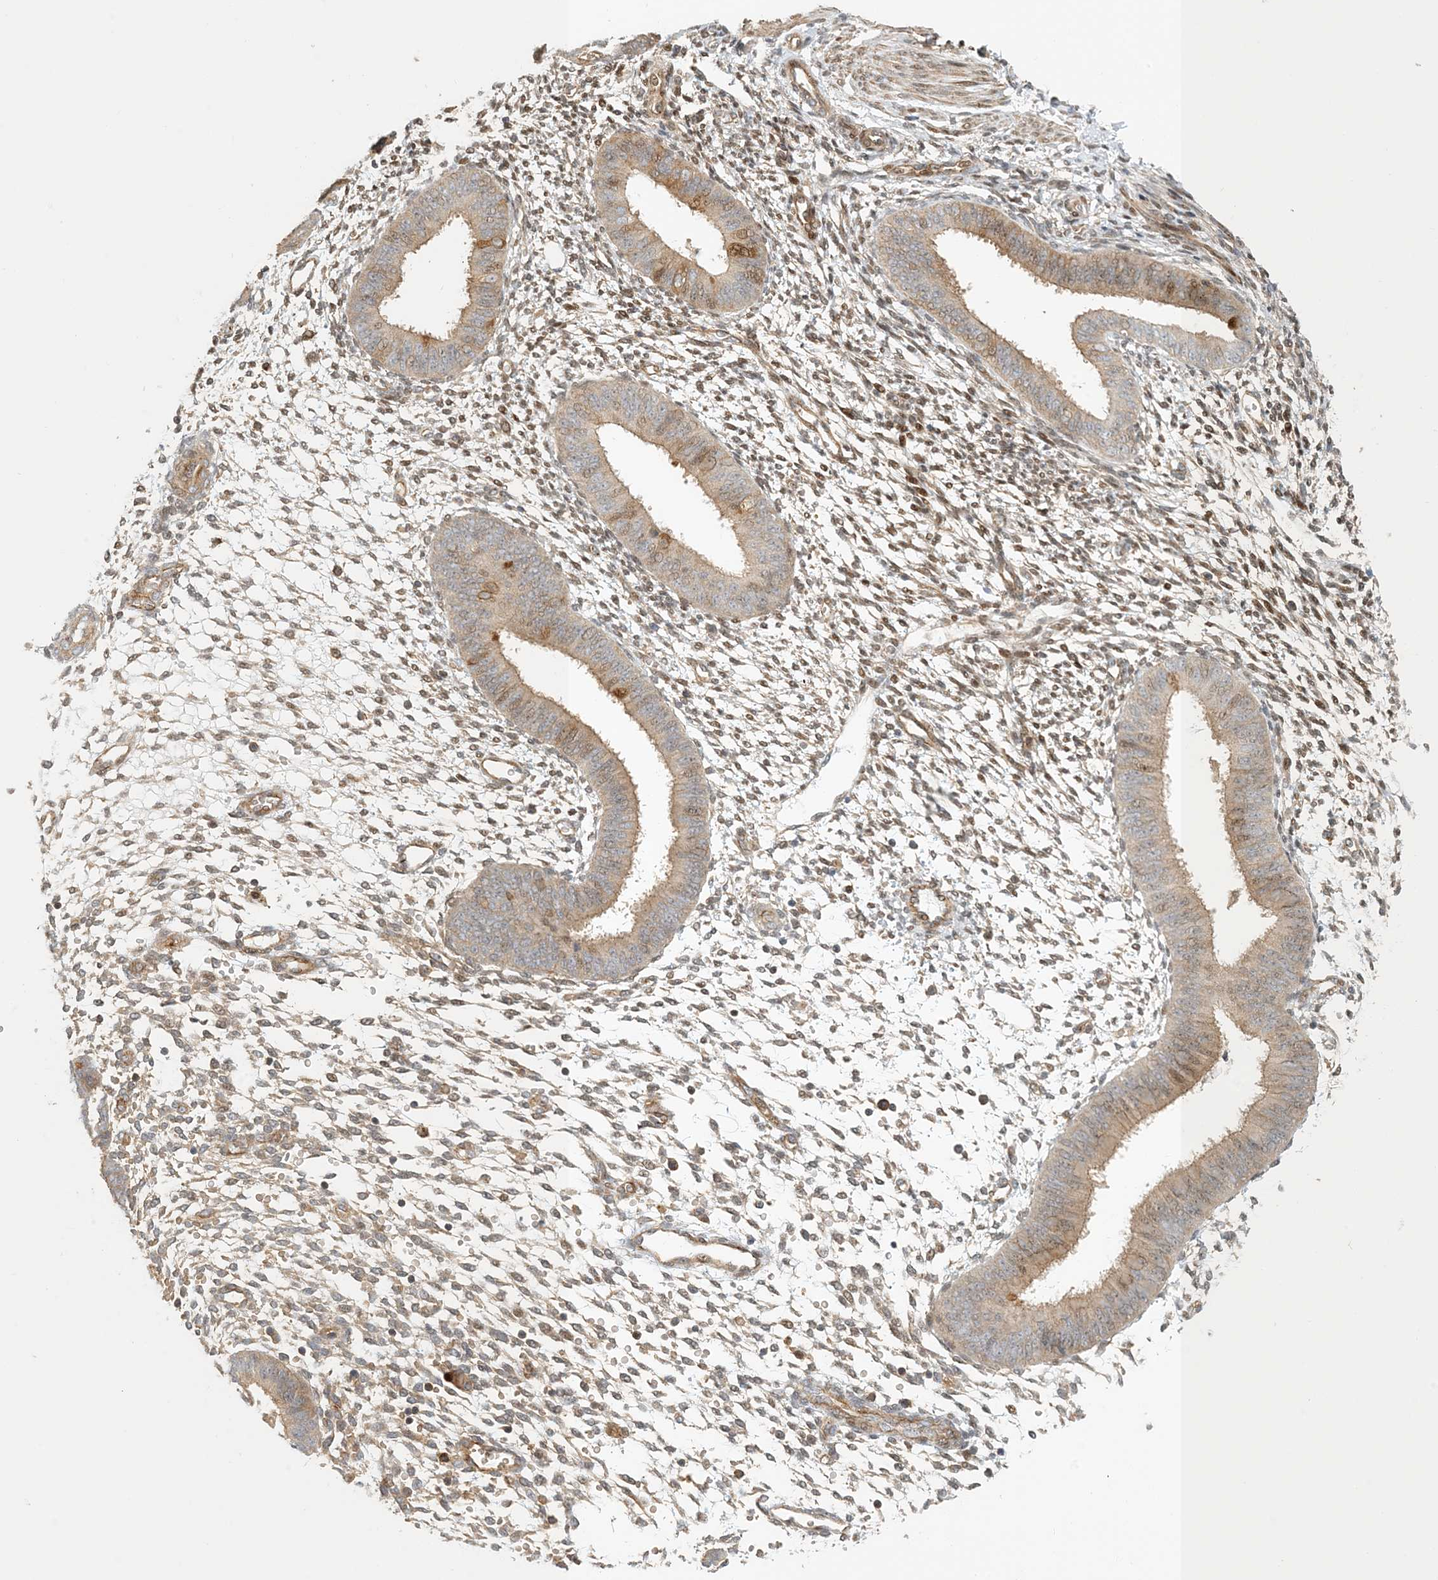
{"staining": {"intensity": "moderate", "quantity": "<25%", "location": "nuclear"}, "tissue": "endometrium", "cell_type": "Cells in endometrial stroma", "image_type": "normal", "snomed": [{"axis": "morphology", "description": "Normal tissue, NOS"}, {"axis": "topography", "description": "Uterus"}, {"axis": "topography", "description": "Endometrium"}], "caption": "A brown stain shows moderate nuclear expression of a protein in cells in endometrial stroma of unremarkable human endometrium. (DAB (3,3'-diaminobenzidine) IHC, brown staining for protein, blue staining for nuclei).", "gene": "MAPKBP1", "patient": {"sex": "female", "age": 48}}